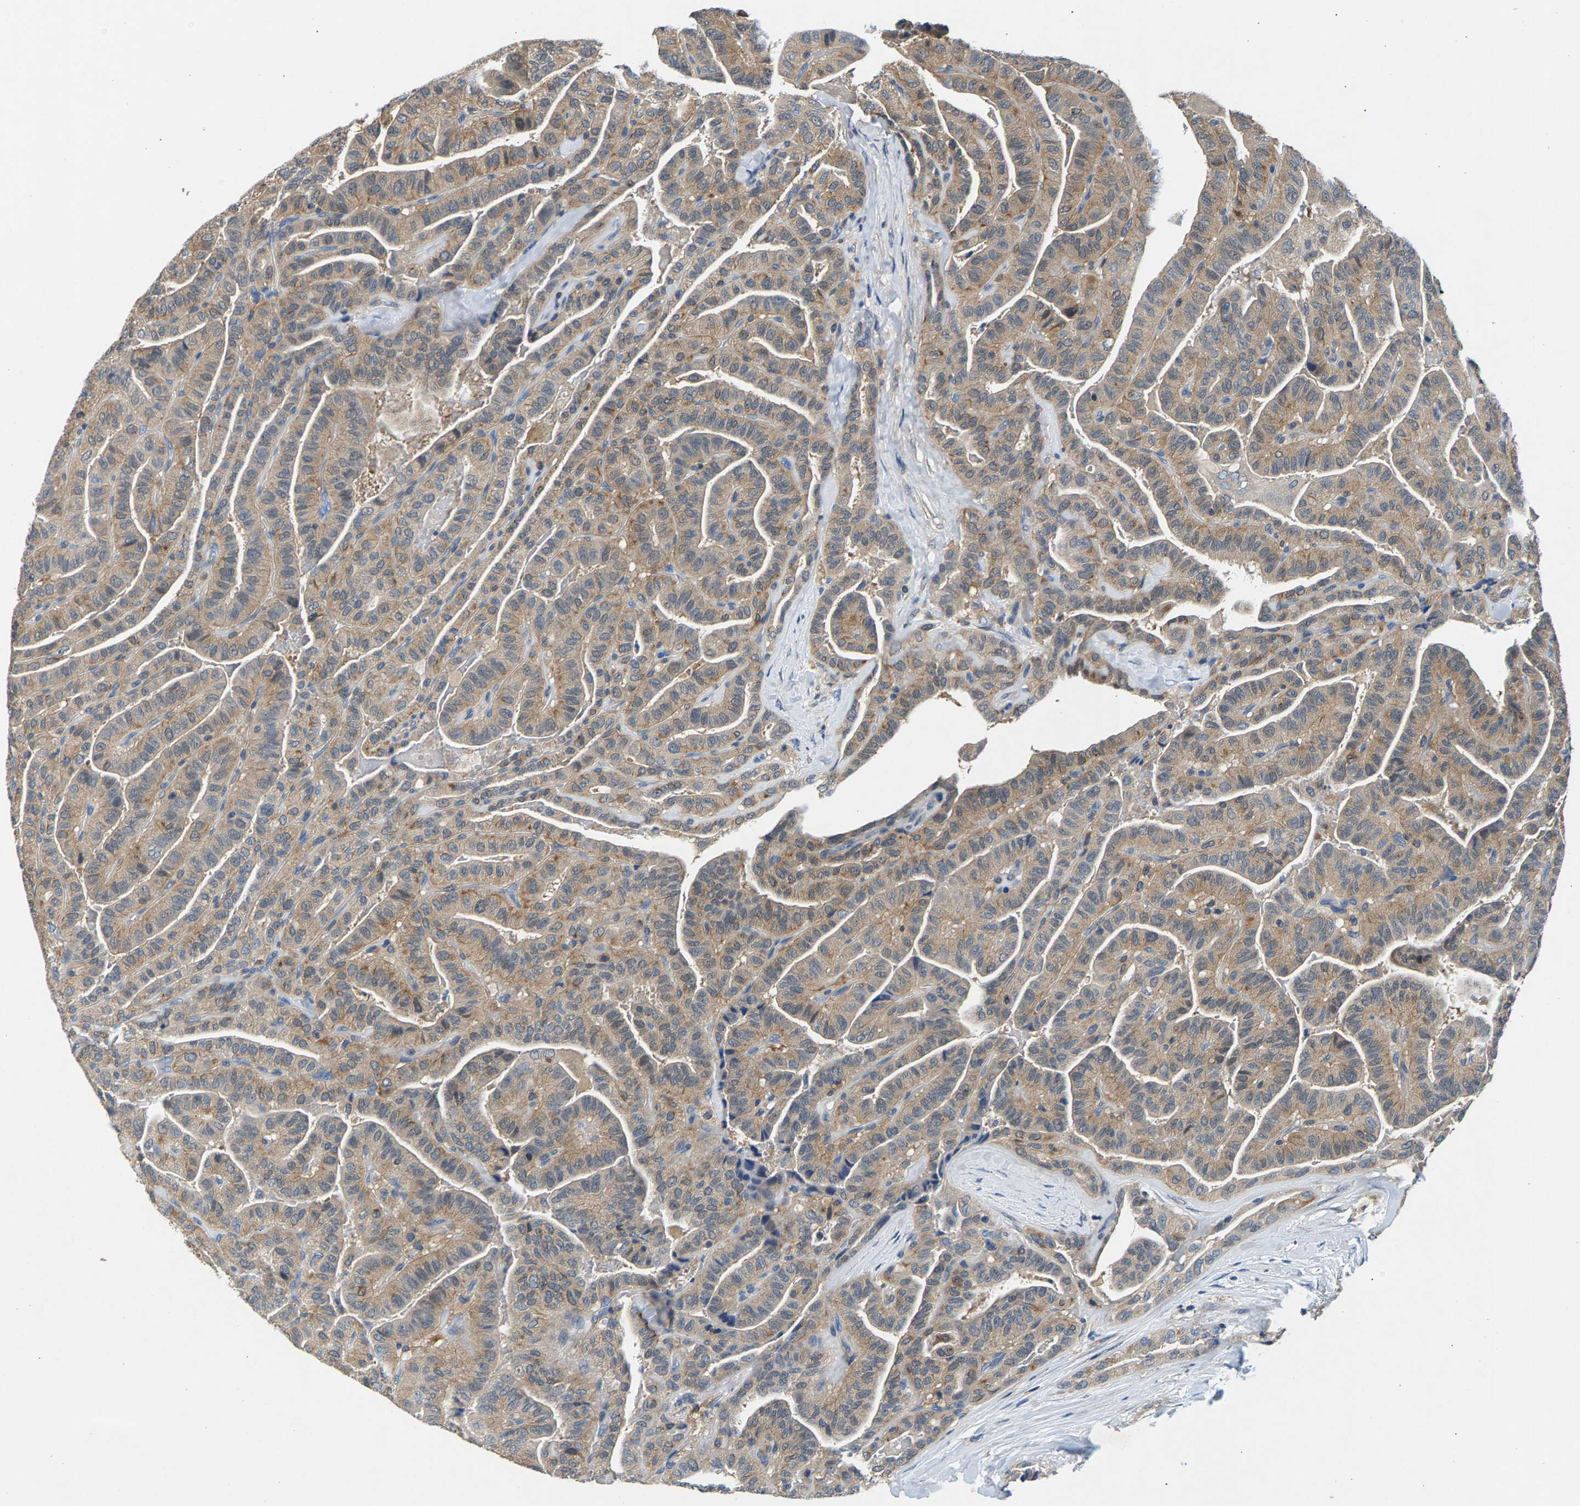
{"staining": {"intensity": "weak", "quantity": ">75%", "location": "cytoplasmic/membranous"}, "tissue": "thyroid cancer", "cell_type": "Tumor cells", "image_type": "cancer", "snomed": [{"axis": "morphology", "description": "Papillary adenocarcinoma, NOS"}, {"axis": "topography", "description": "Thyroid gland"}], "caption": "Protein expression analysis of thyroid papillary adenocarcinoma displays weak cytoplasmic/membranous expression in about >75% of tumor cells.", "gene": "NT5C", "patient": {"sex": "male", "age": 77}}